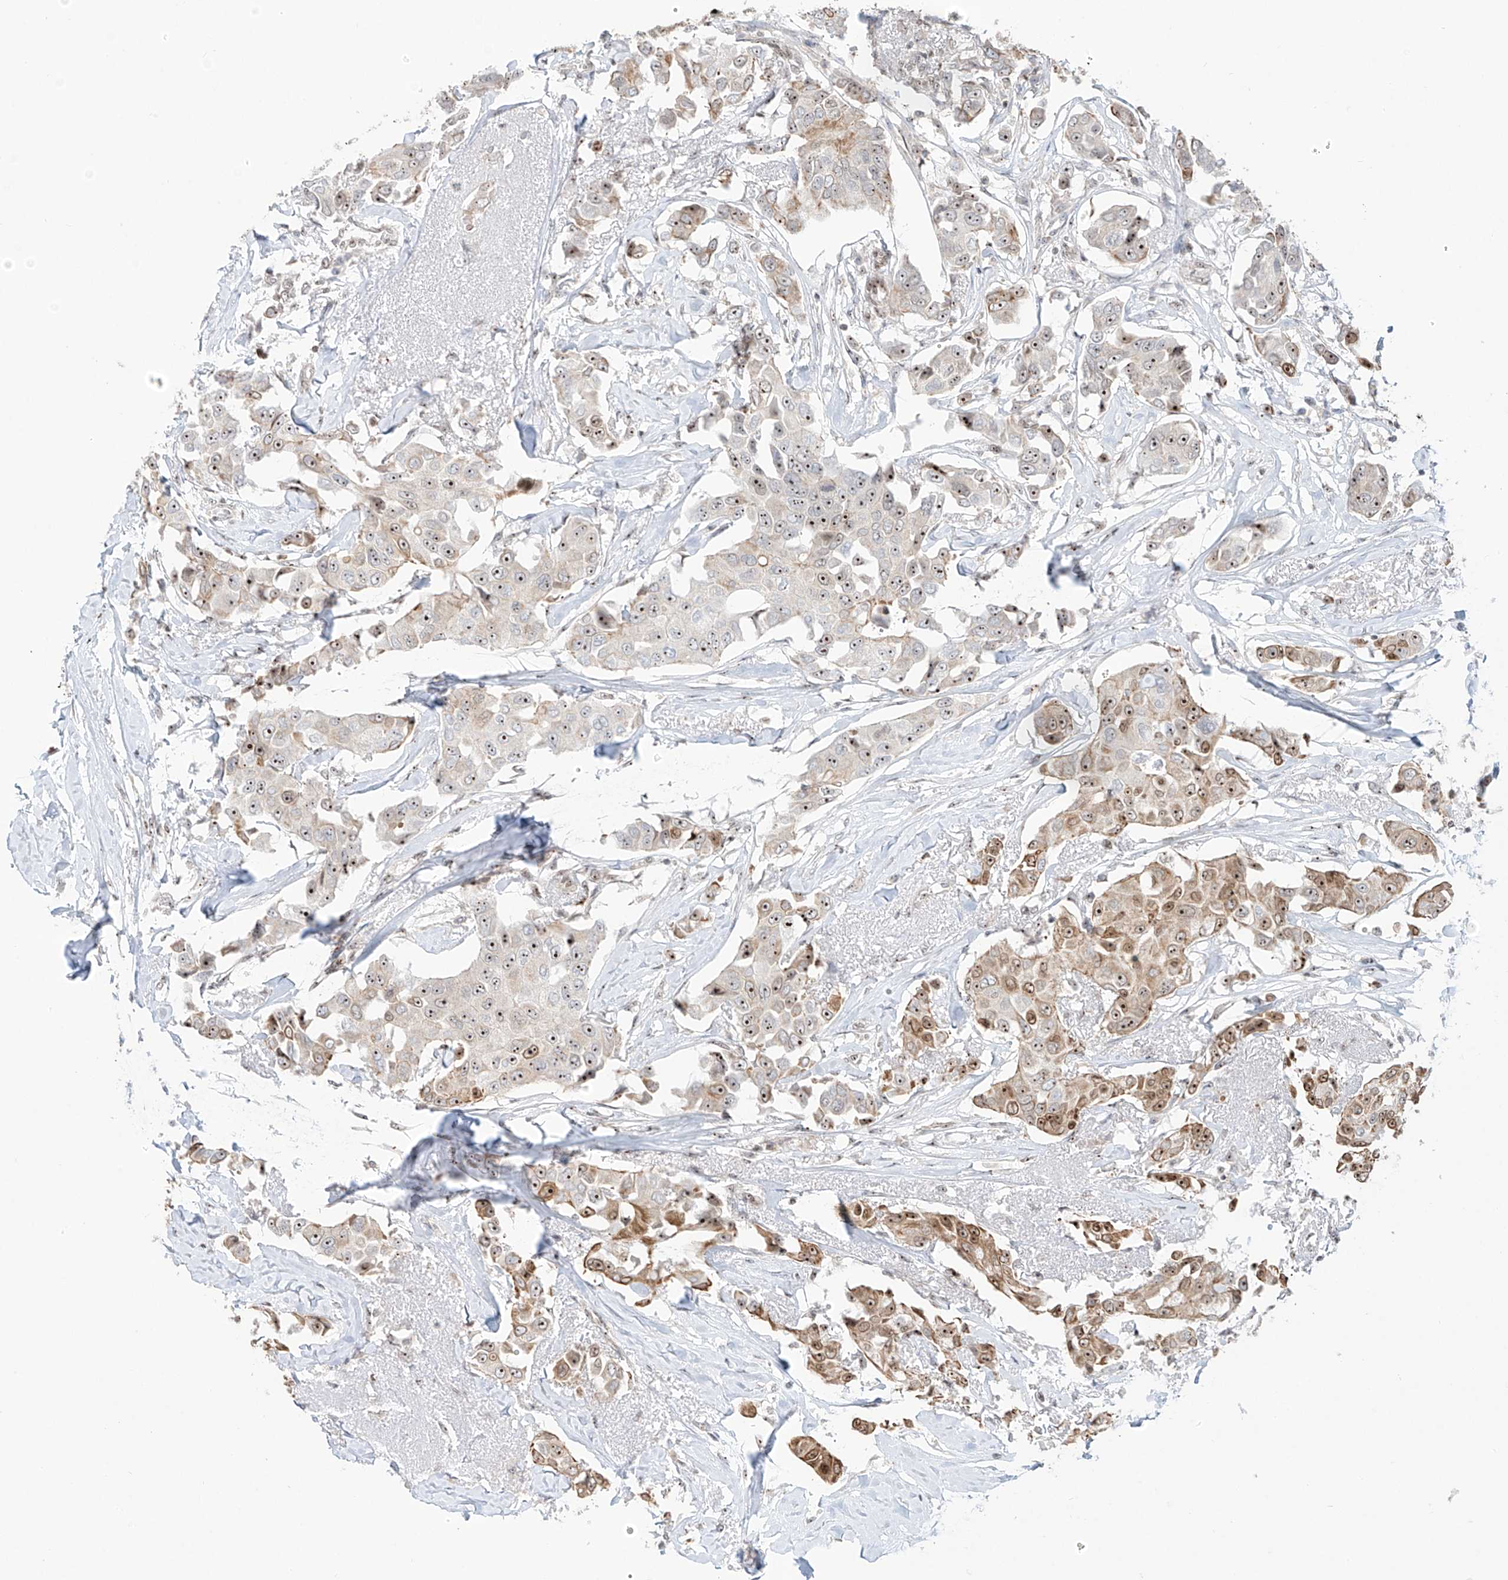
{"staining": {"intensity": "moderate", "quantity": ">75%", "location": "cytoplasmic/membranous,nuclear"}, "tissue": "breast cancer", "cell_type": "Tumor cells", "image_type": "cancer", "snomed": [{"axis": "morphology", "description": "Duct carcinoma"}, {"axis": "topography", "description": "Breast"}], "caption": "Immunohistochemical staining of breast infiltrating ductal carcinoma reveals medium levels of moderate cytoplasmic/membranous and nuclear expression in about >75% of tumor cells.", "gene": "ZNF512", "patient": {"sex": "female", "age": 80}}